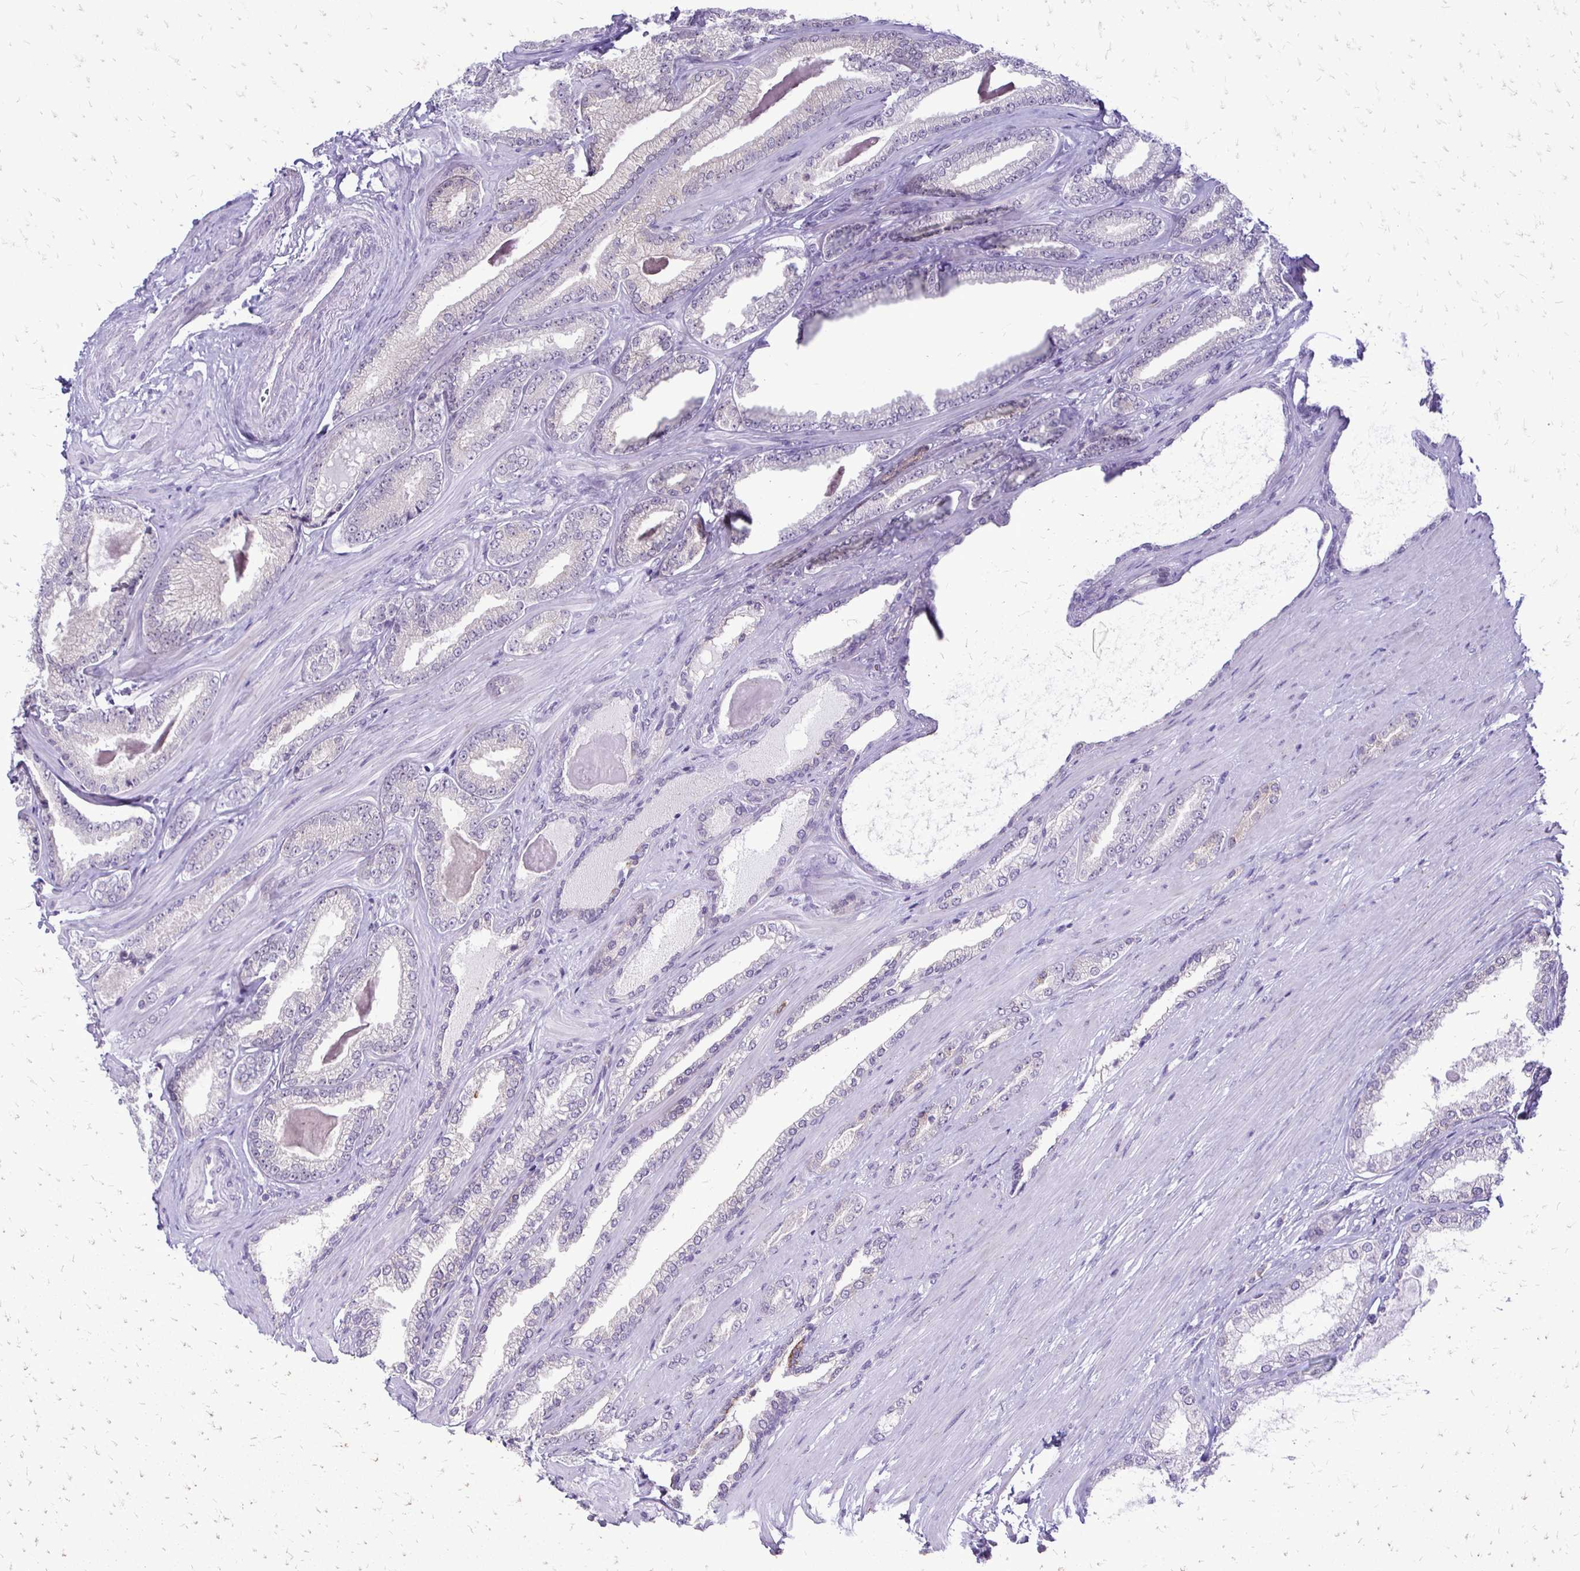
{"staining": {"intensity": "negative", "quantity": "none", "location": "none"}, "tissue": "prostate cancer", "cell_type": "Tumor cells", "image_type": "cancer", "snomed": [{"axis": "morphology", "description": "Adenocarcinoma, Low grade"}, {"axis": "topography", "description": "Prostate"}], "caption": "A histopathology image of prostate cancer stained for a protein exhibits no brown staining in tumor cells. Brightfield microscopy of immunohistochemistry (IHC) stained with DAB (brown) and hematoxylin (blue), captured at high magnification.", "gene": "EPYC", "patient": {"sex": "male", "age": 61}}